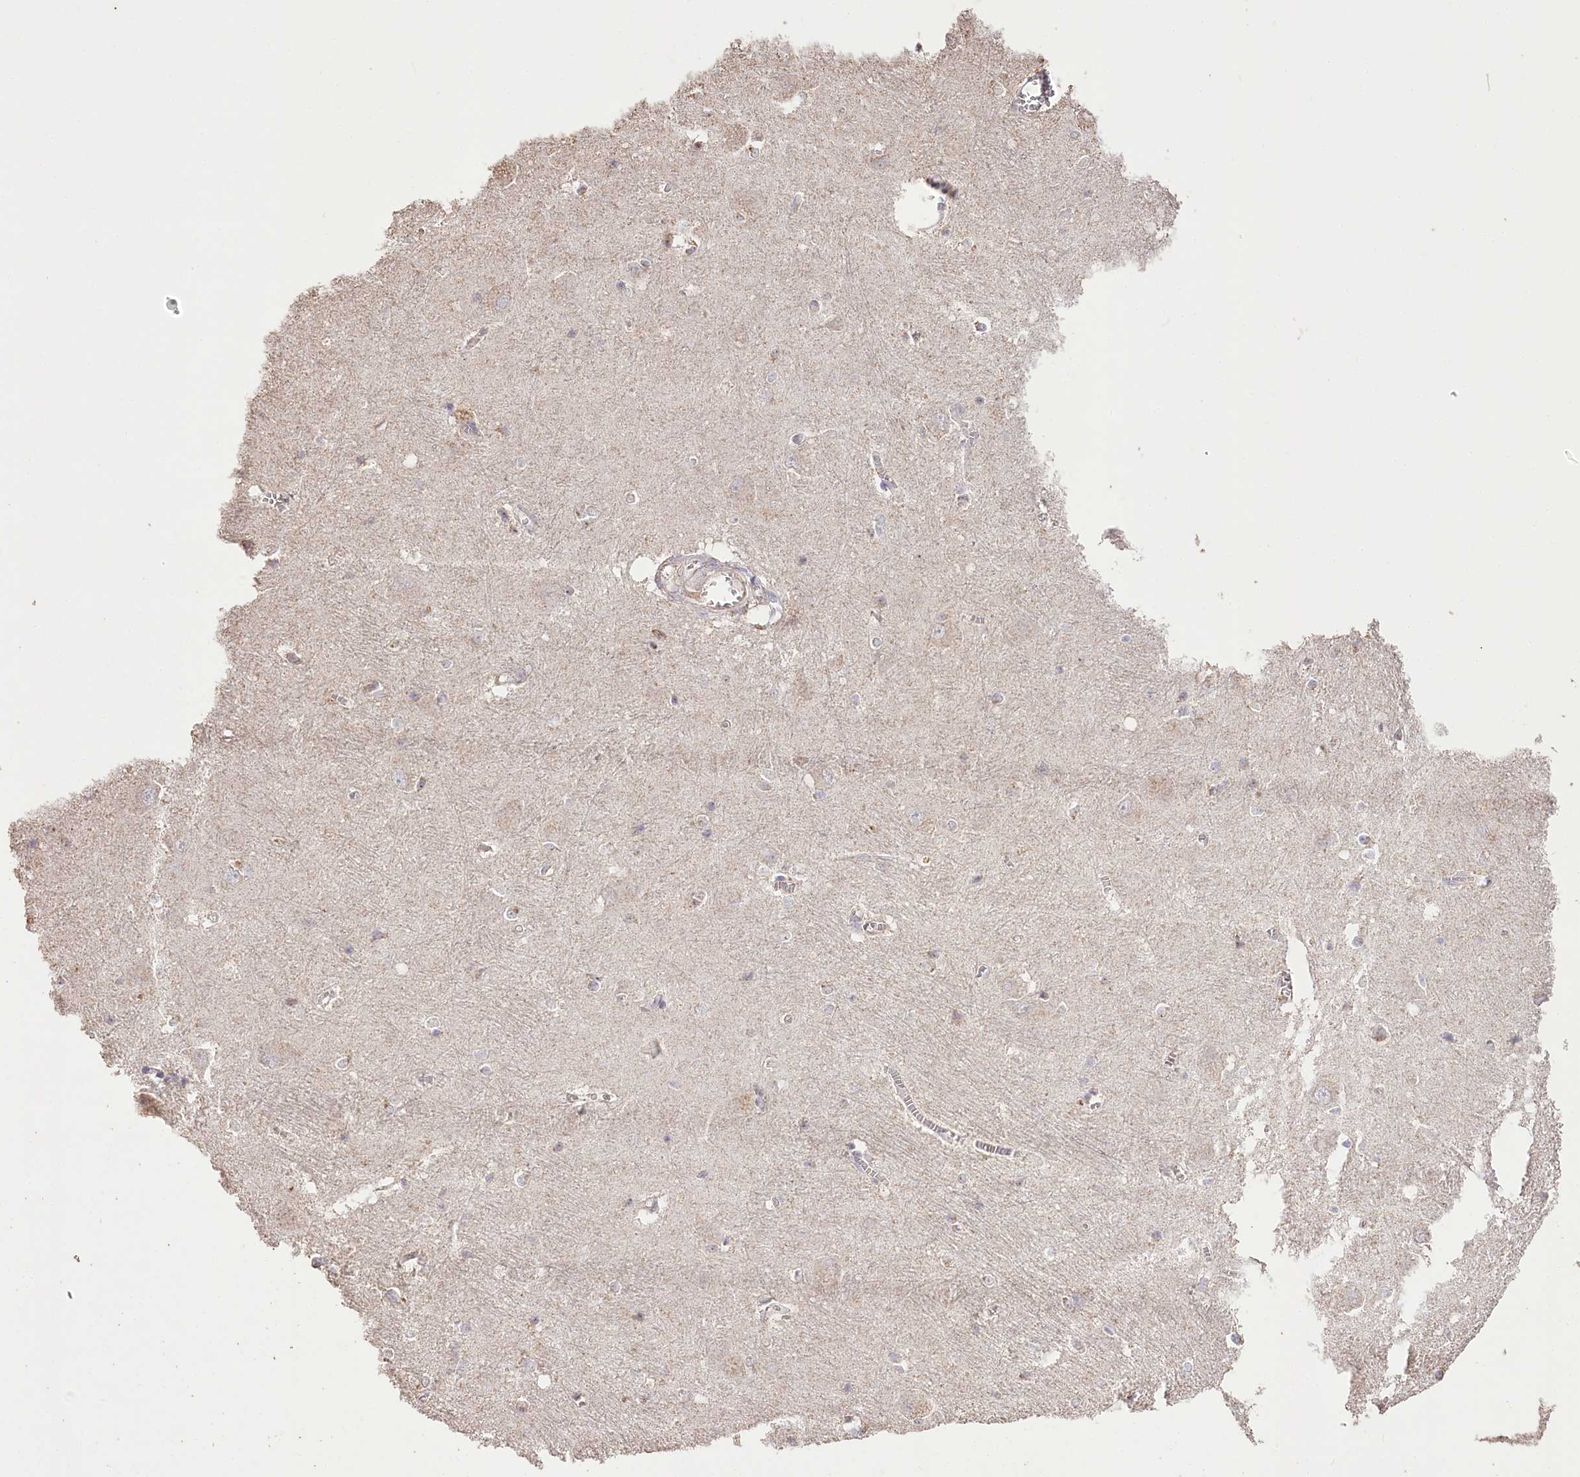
{"staining": {"intensity": "negative", "quantity": "none", "location": "none"}, "tissue": "caudate", "cell_type": "Glial cells", "image_type": "normal", "snomed": [{"axis": "morphology", "description": "Normal tissue, NOS"}, {"axis": "topography", "description": "Lateral ventricle wall"}], "caption": "DAB immunohistochemical staining of normal human caudate reveals no significant expression in glial cells.", "gene": "IREB2", "patient": {"sex": "male", "age": 37}}